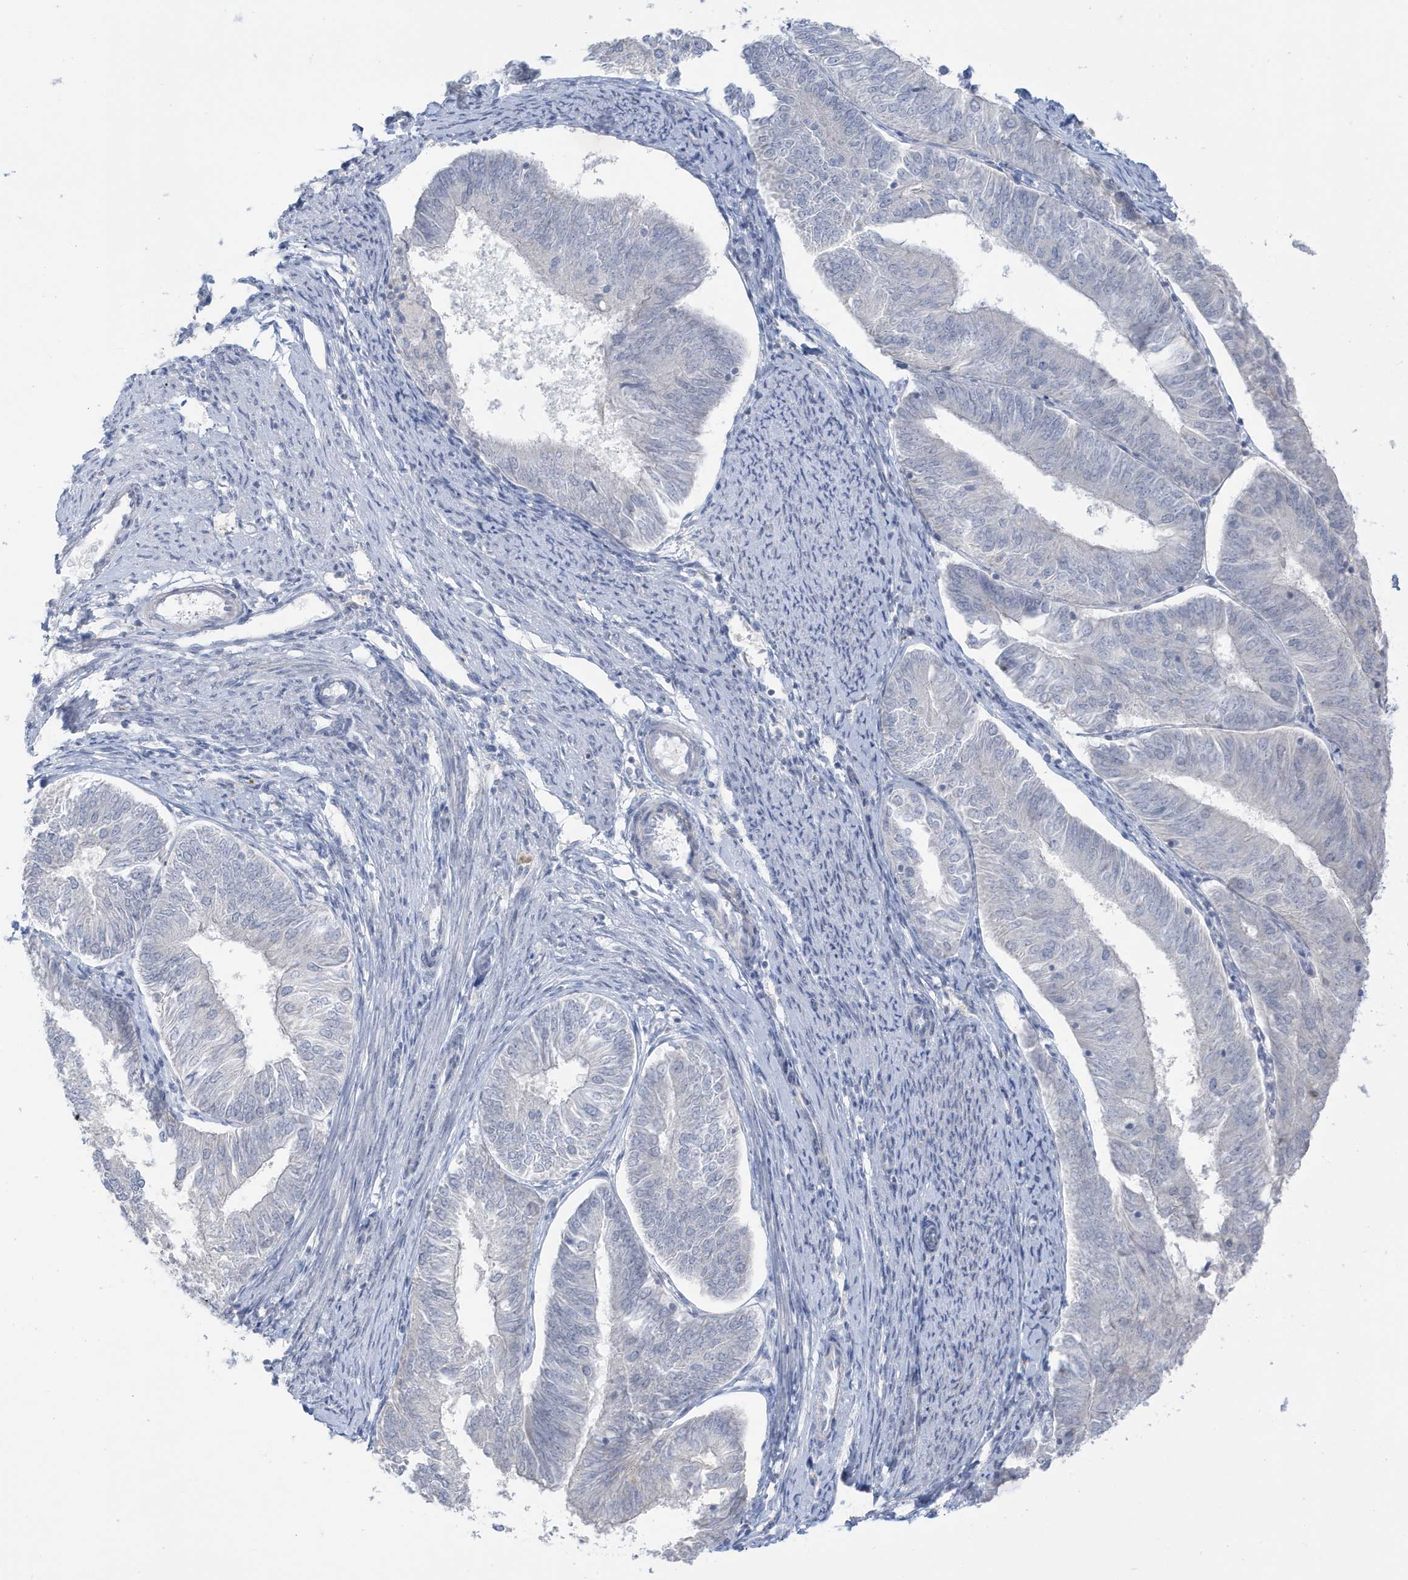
{"staining": {"intensity": "negative", "quantity": "none", "location": "none"}, "tissue": "endometrial cancer", "cell_type": "Tumor cells", "image_type": "cancer", "snomed": [{"axis": "morphology", "description": "Adenocarcinoma, NOS"}, {"axis": "topography", "description": "Endometrium"}], "caption": "A photomicrograph of human adenocarcinoma (endometrial) is negative for staining in tumor cells. (Stains: DAB (3,3'-diaminobenzidine) IHC with hematoxylin counter stain, Microscopy: brightfield microscopy at high magnification).", "gene": "PERM1", "patient": {"sex": "female", "age": 58}}